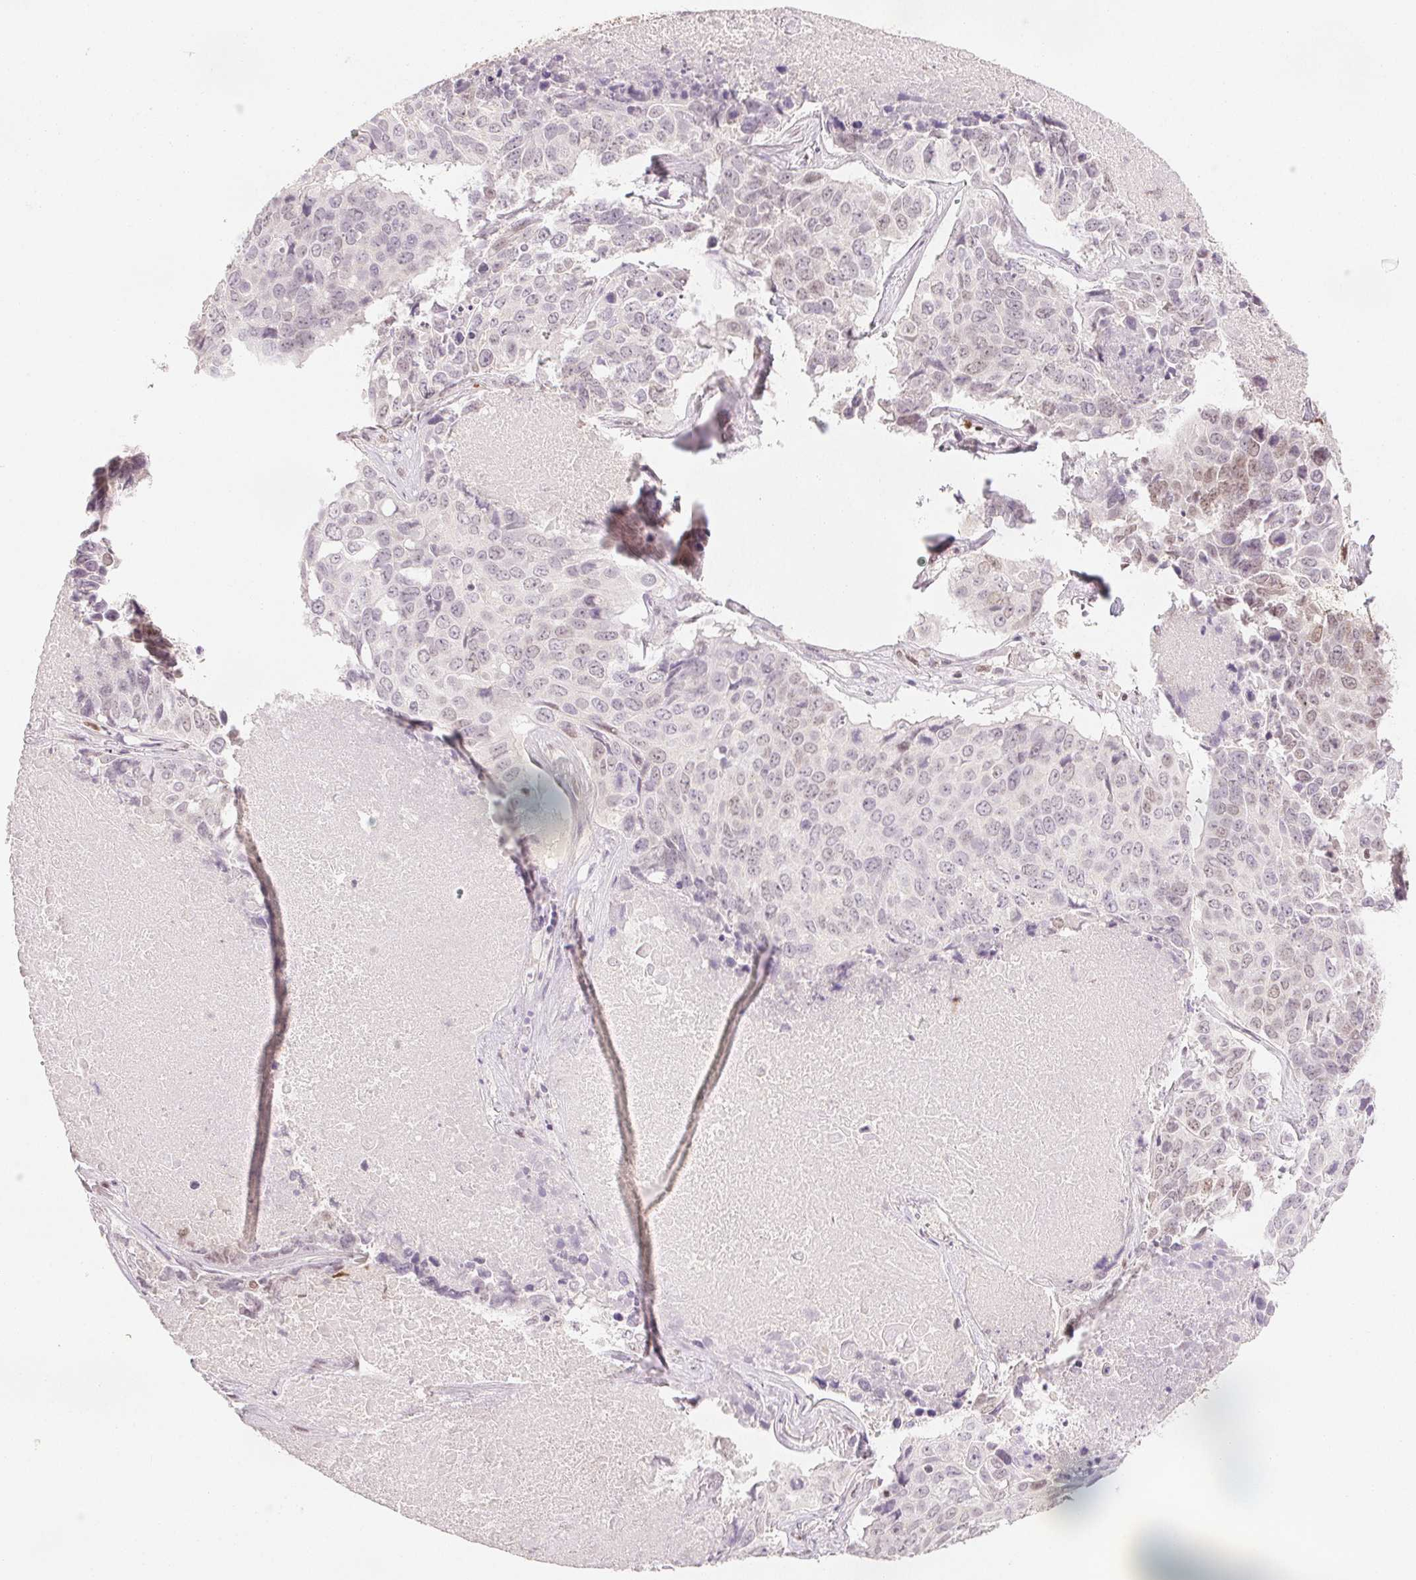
{"staining": {"intensity": "negative", "quantity": "none", "location": "none"}, "tissue": "lung cancer", "cell_type": "Tumor cells", "image_type": "cancer", "snomed": [{"axis": "morphology", "description": "Normal tissue, NOS"}, {"axis": "morphology", "description": "Squamous cell carcinoma, NOS"}, {"axis": "topography", "description": "Bronchus"}, {"axis": "topography", "description": "Lung"}], "caption": "High magnification brightfield microscopy of lung cancer stained with DAB (brown) and counterstained with hematoxylin (blue): tumor cells show no significant positivity.", "gene": "RUNX2", "patient": {"sex": "male", "age": 64}}